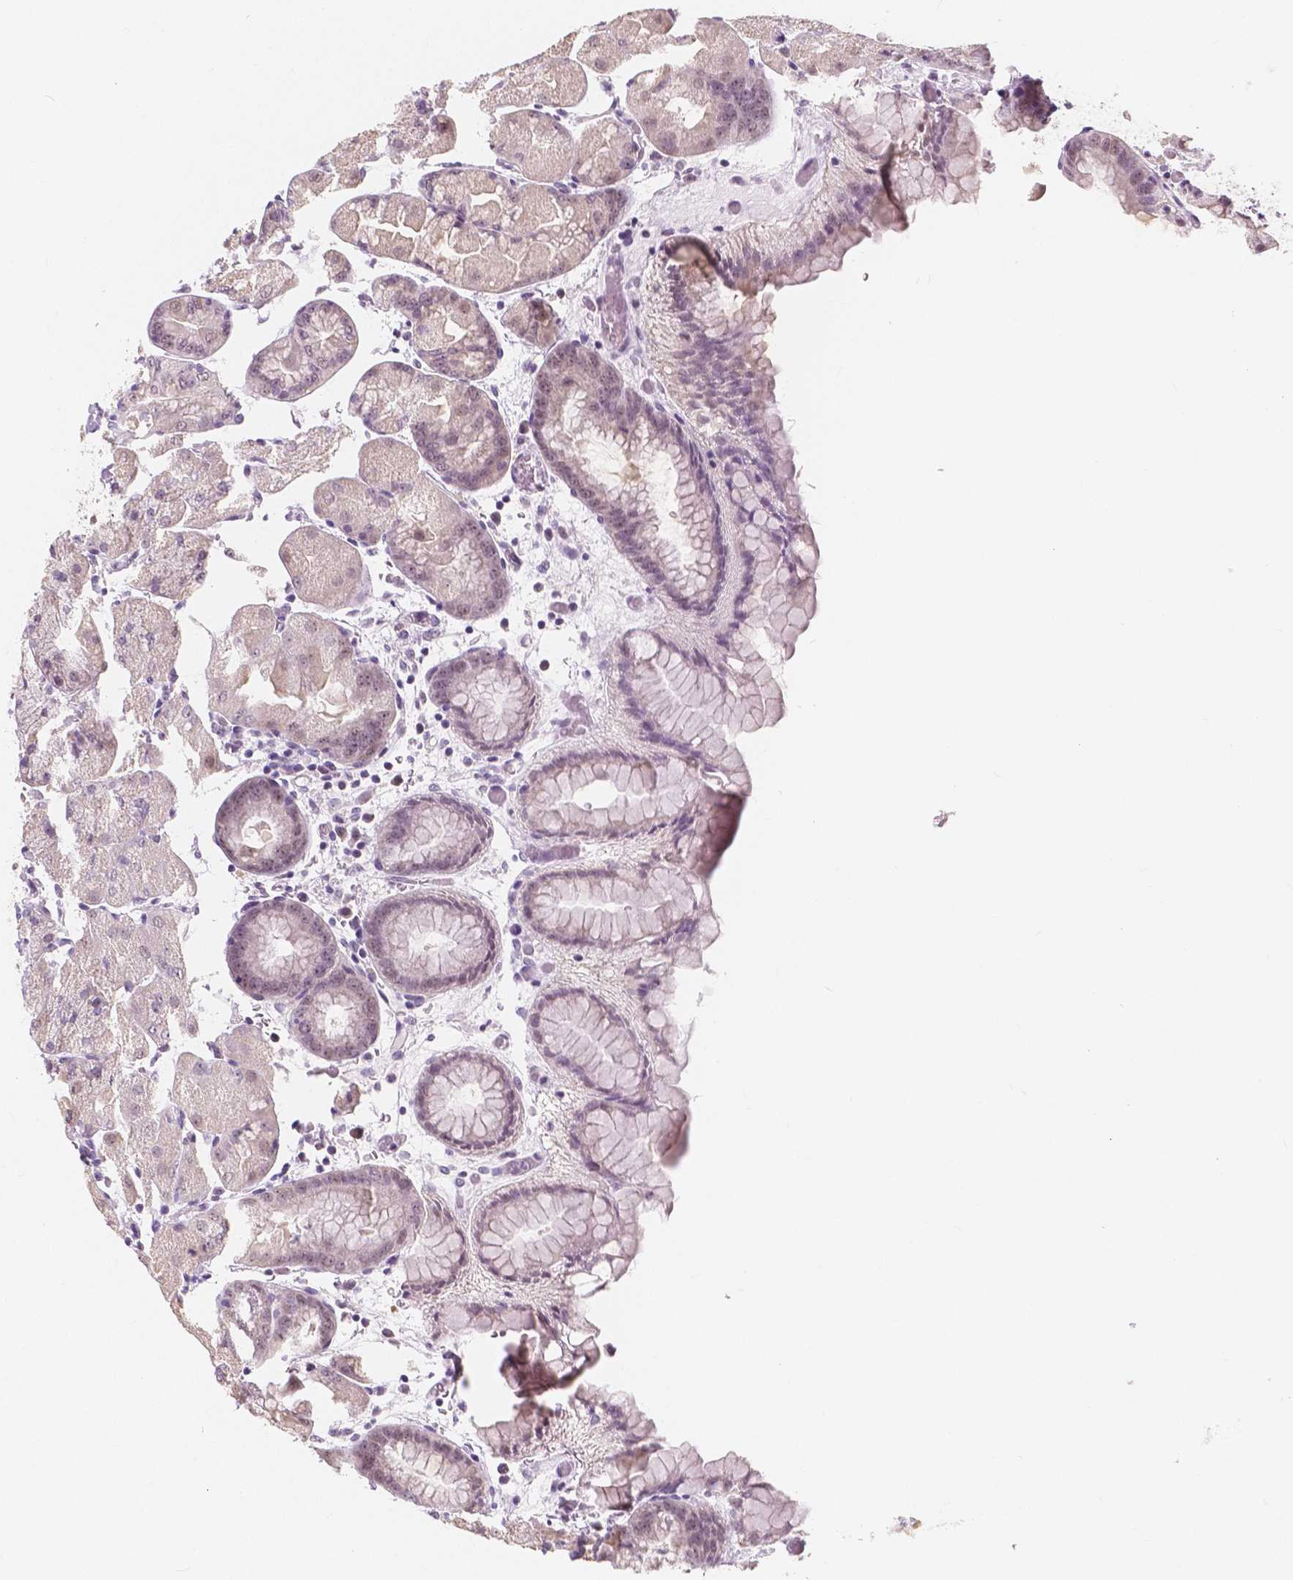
{"staining": {"intensity": "weak", "quantity": "<25%", "location": "nuclear"}, "tissue": "stomach", "cell_type": "Glandular cells", "image_type": "normal", "snomed": [{"axis": "morphology", "description": "Normal tissue, NOS"}, {"axis": "topography", "description": "Stomach, upper"}, {"axis": "topography", "description": "Stomach"}, {"axis": "topography", "description": "Stomach, lower"}], "caption": "High power microscopy histopathology image of an immunohistochemistry photomicrograph of normal stomach, revealing no significant positivity in glandular cells. (DAB immunohistochemistry, high magnification).", "gene": "NOLC1", "patient": {"sex": "male", "age": 62}}